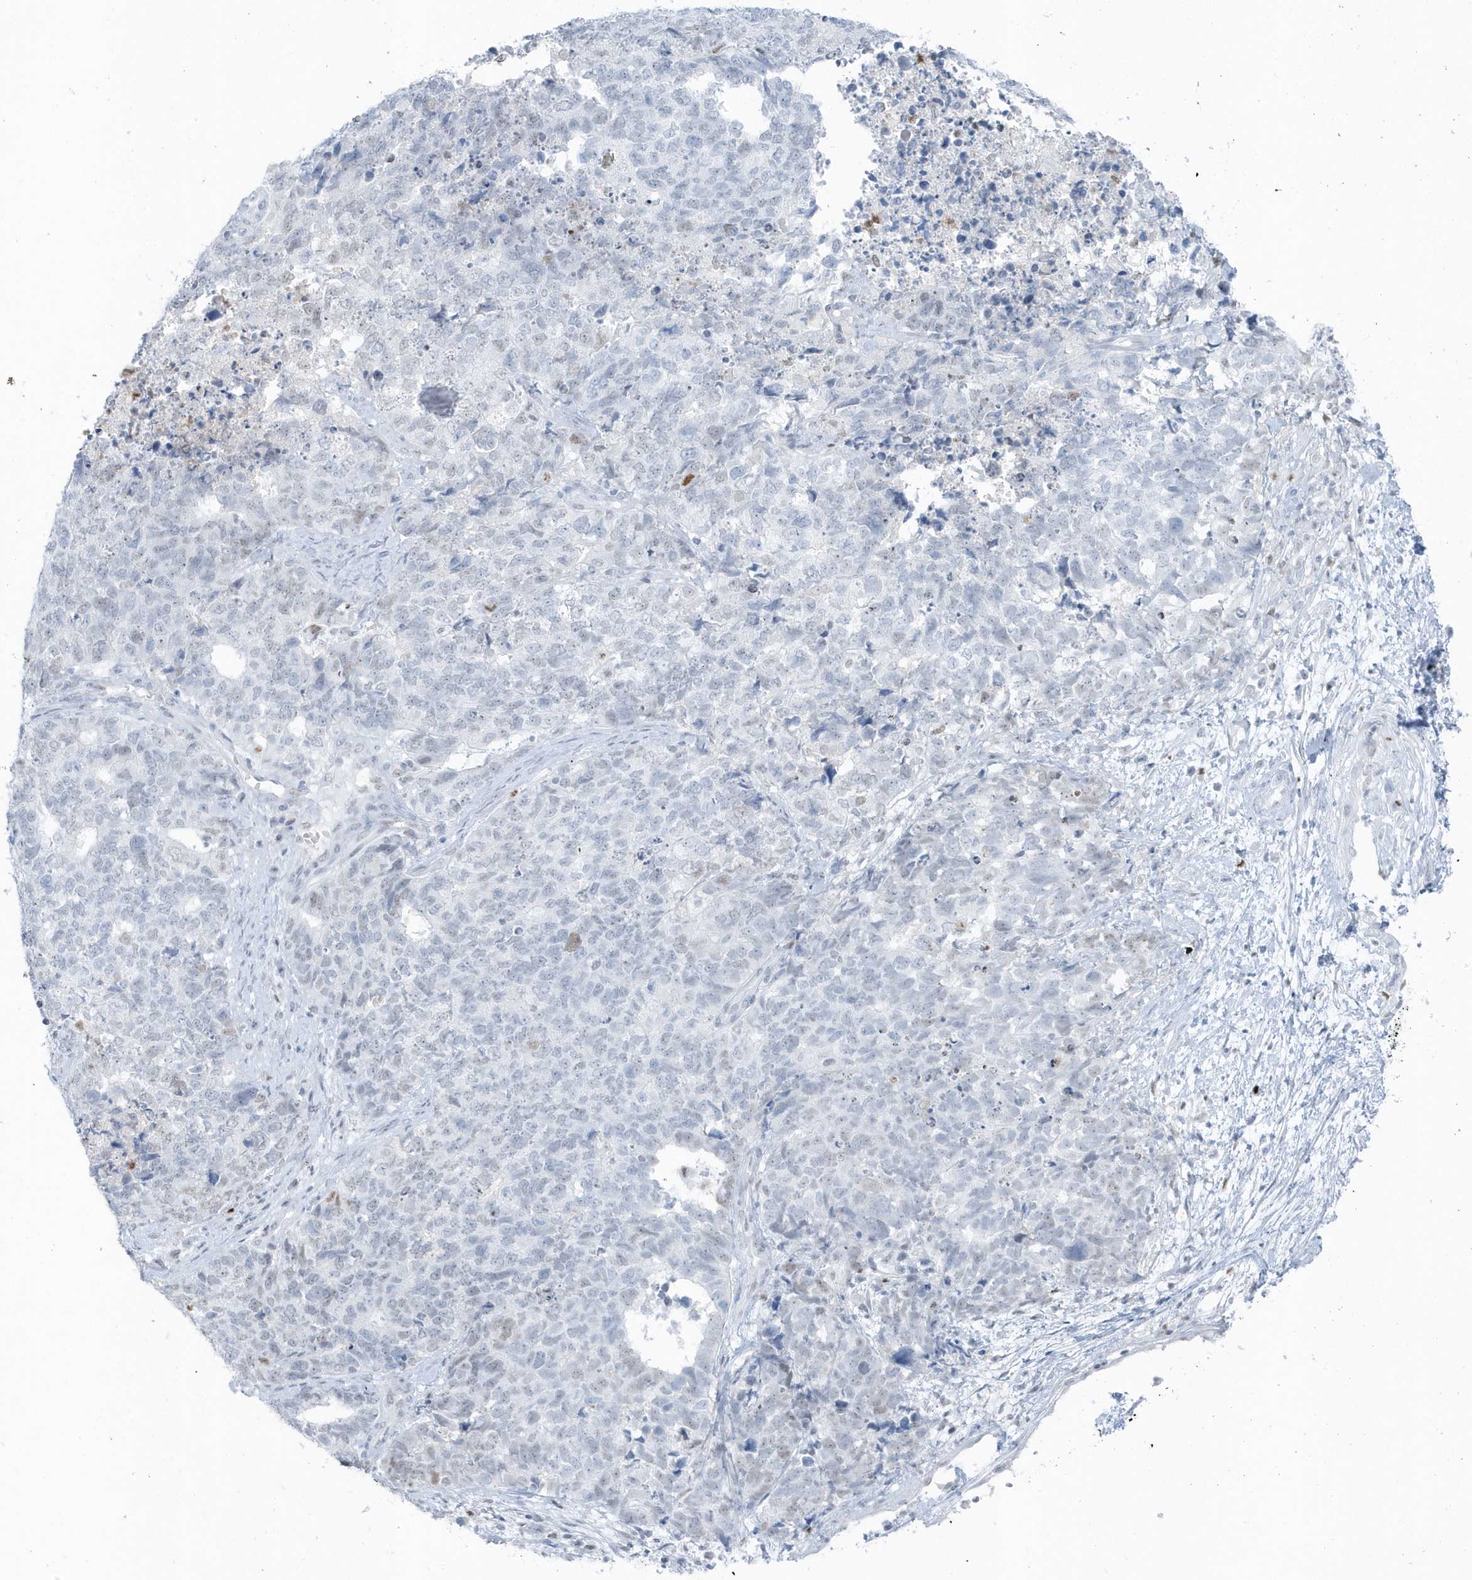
{"staining": {"intensity": "negative", "quantity": "none", "location": "none"}, "tissue": "cervical cancer", "cell_type": "Tumor cells", "image_type": "cancer", "snomed": [{"axis": "morphology", "description": "Squamous cell carcinoma, NOS"}, {"axis": "topography", "description": "Cervix"}], "caption": "The micrograph reveals no staining of tumor cells in cervical cancer (squamous cell carcinoma).", "gene": "SMIM34", "patient": {"sex": "female", "age": 63}}